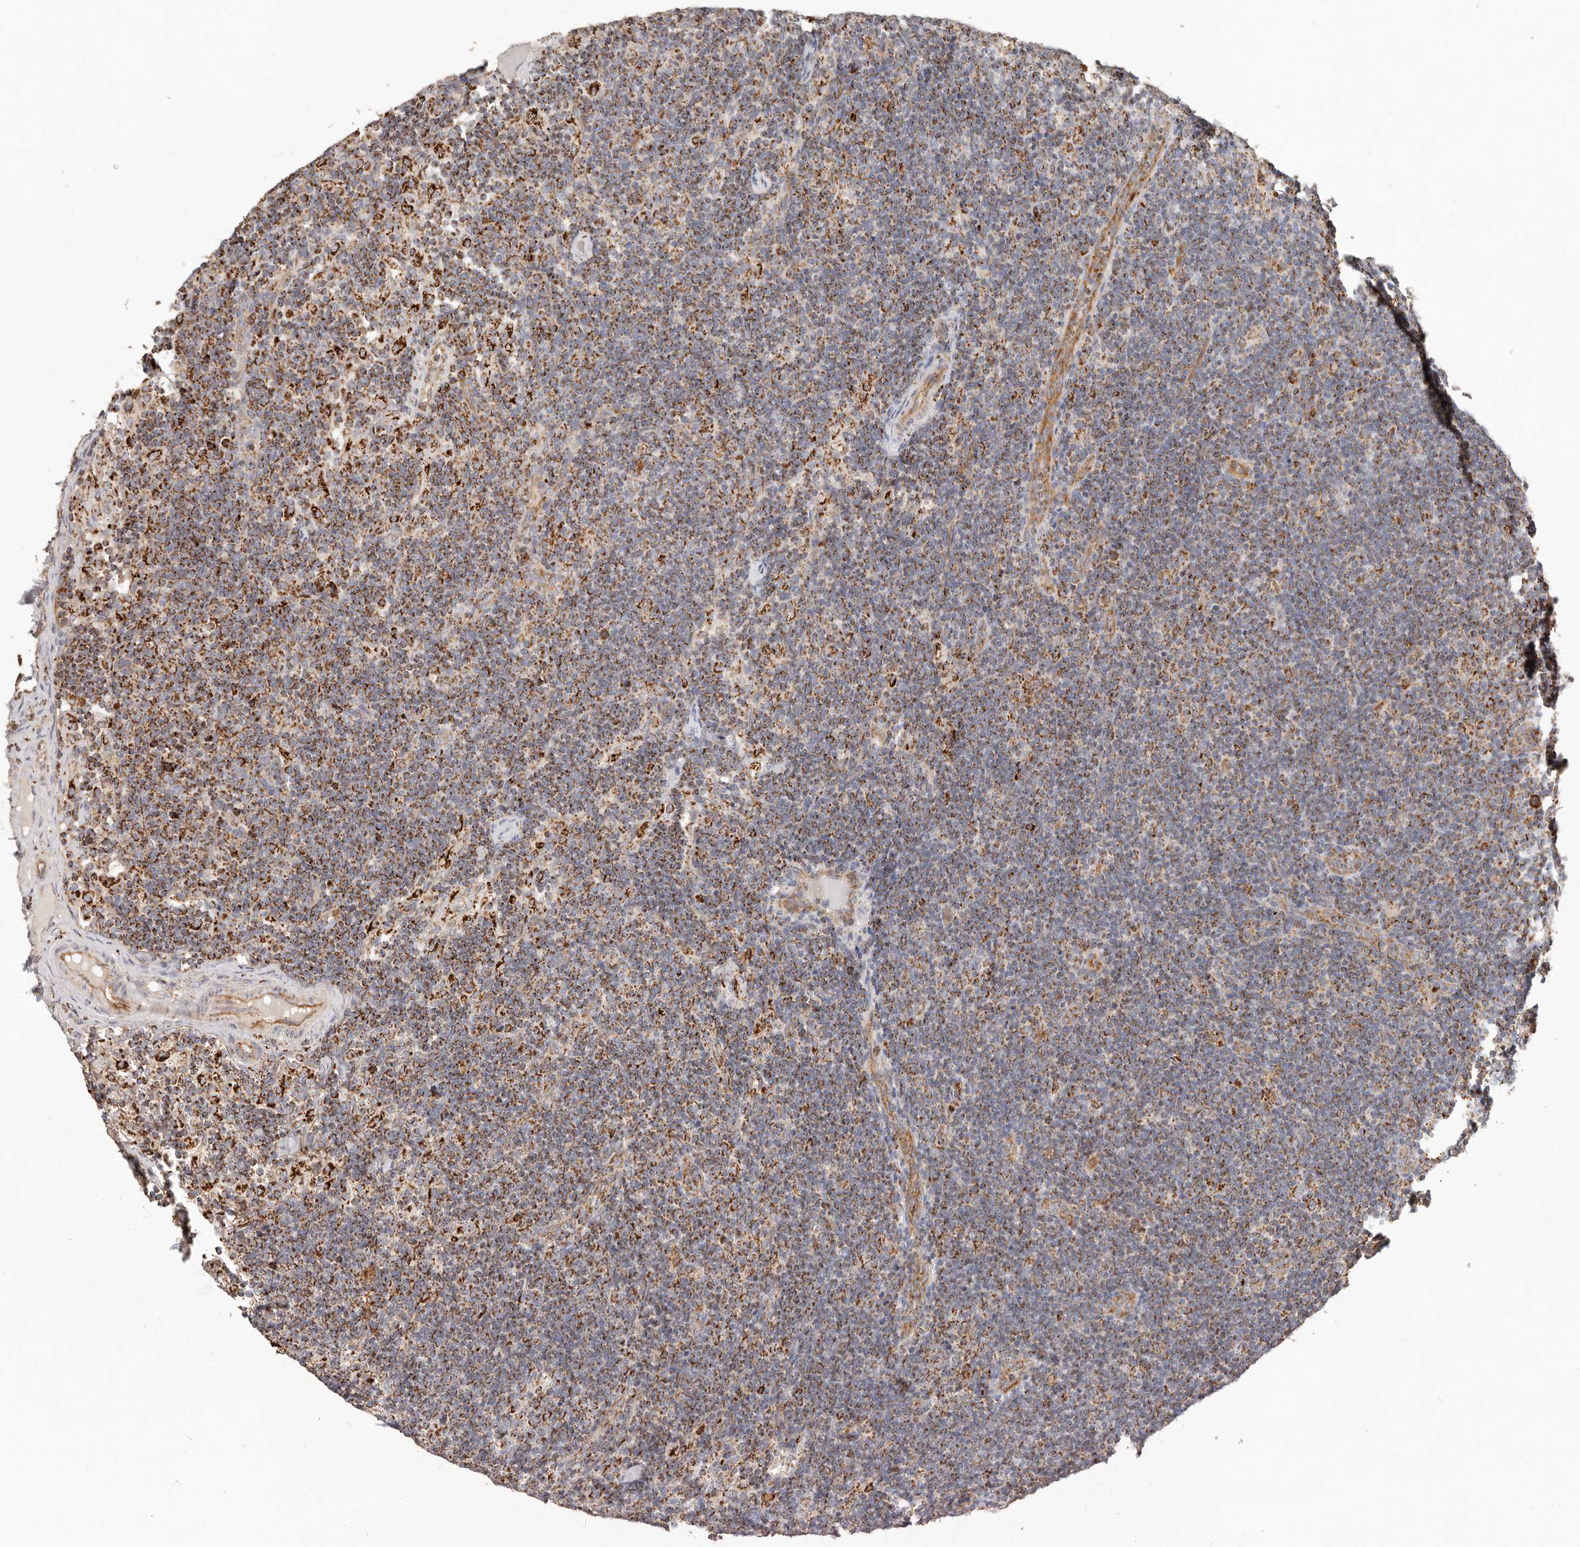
{"staining": {"intensity": "strong", "quantity": ">75%", "location": "cytoplasmic/membranous"}, "tissue": "lymph node", "cell_type": "Germinal center cells", "image_type": "normal", "snomed": [{"axis": "morphology", "description": "Normal tissue, NOS"}, {"axis": "topography", "description": "Lymph node"}], "caption": "Immunohistochemical staining of benign human lymph node displays >75% levels of strong cytoplasmic/membranous protein staining in approximately >75% of germinal center cells. (DAB = brown stain, brightfield microscopy at high magnification).", "gene": "ARHGEF10L", "patient": {"sex": "female", "age": 22}}